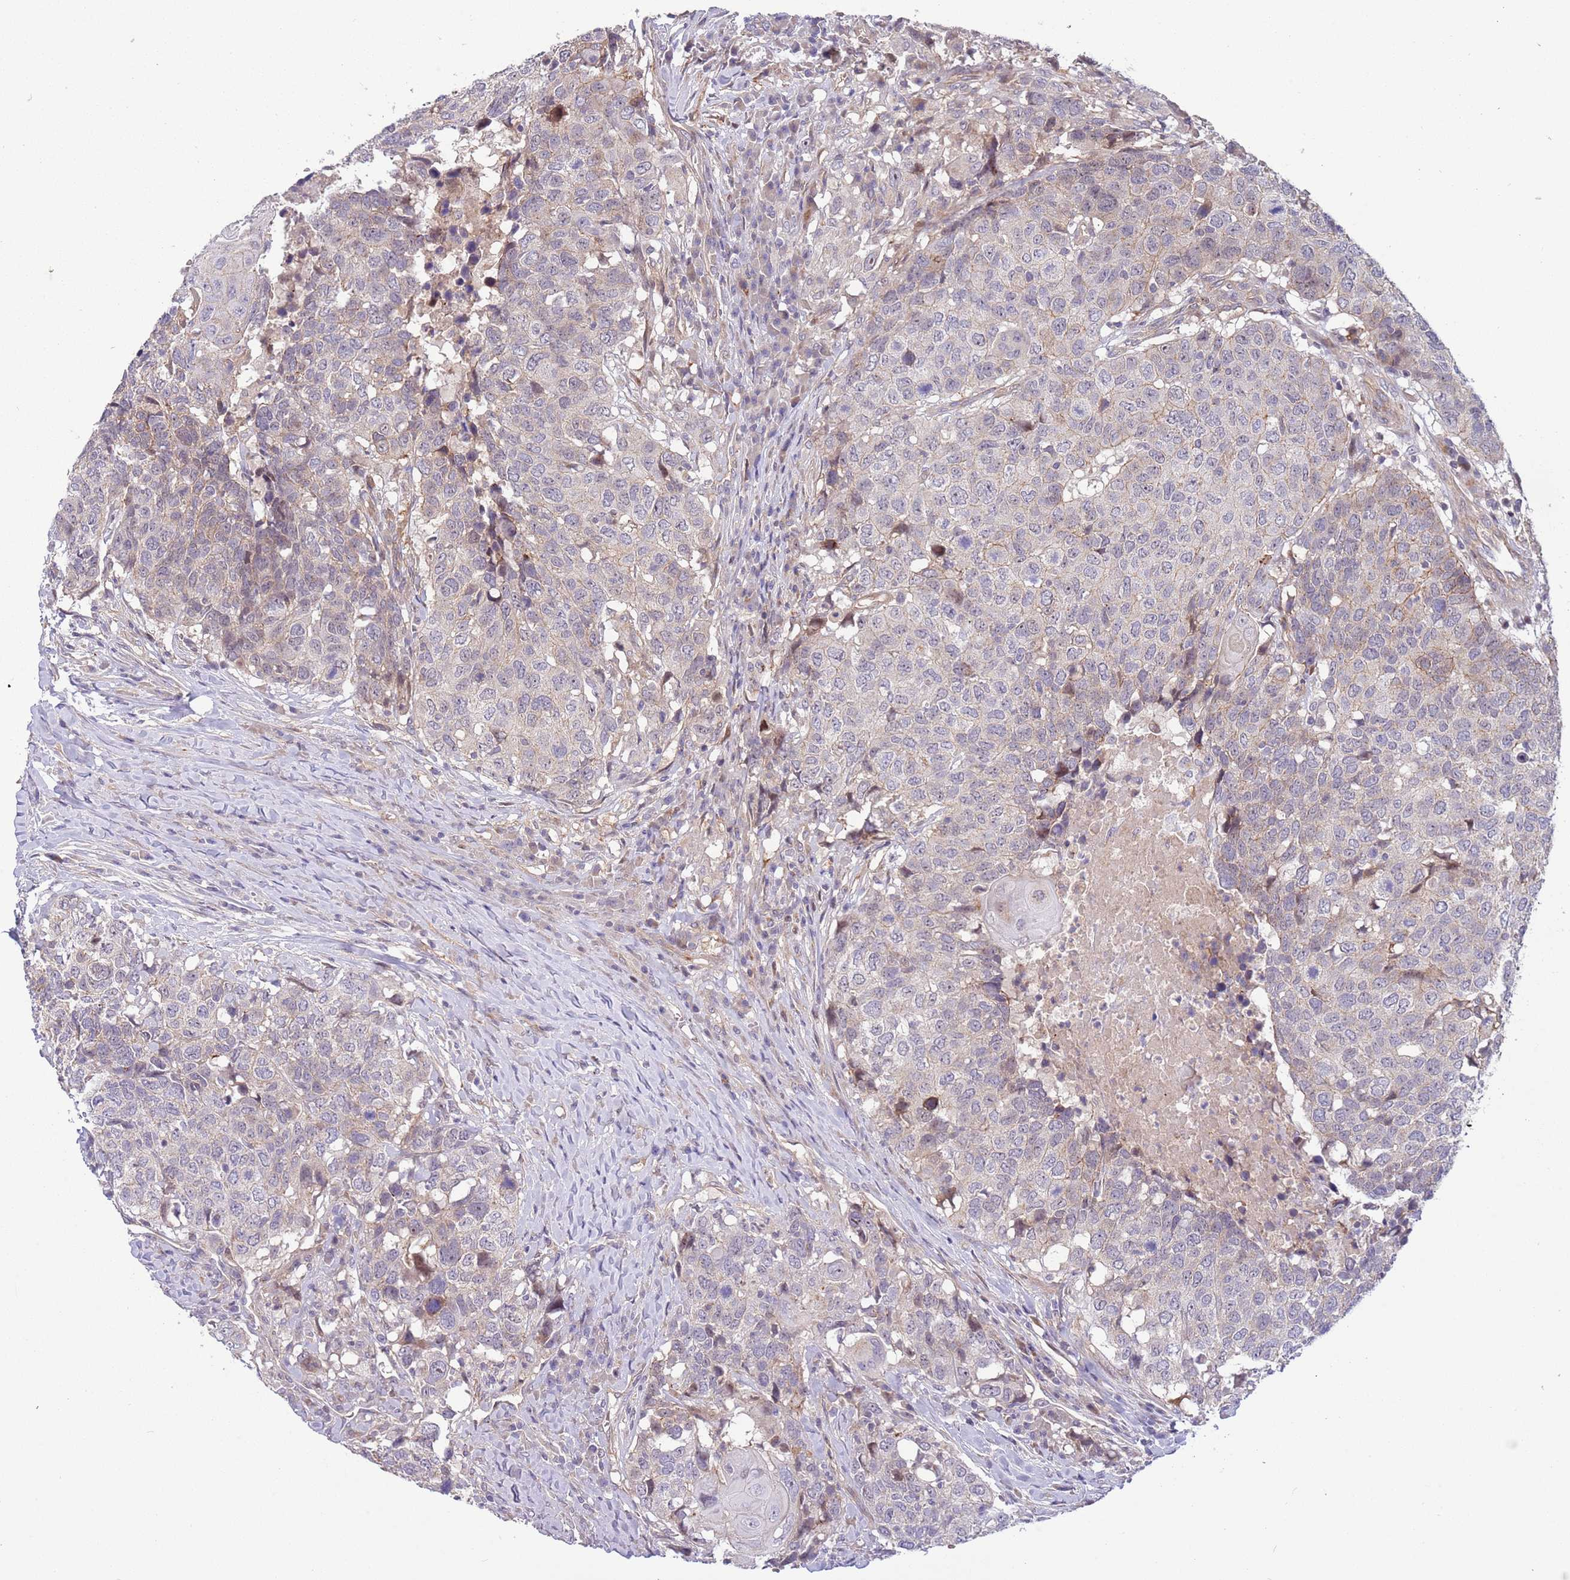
{"staining": {"intensity": "negative", "quantity": "none", "location": "none"}, "tissue": "head and neck cancer", "cell_type": "Tumor cells", "image_type": "cancer", "snomed": [{"axis": "morphology", "description": "Normal tissue, NOS"}, {"axis": "morphology", "description": "Squamous cell carcinoma, NOS"}, {"axis": "topography", "description": "Skeletal muscle"}, {"axis": "topography", "description": "Vascular tissue"}, {"axis": "topography", "description": "Peripheral nerve tissue"}, {"axis": "topography", "description": "Head-Neck"}], "caption": "Histopathology image shows no significant protein staining in tumor cells of head and neck squamous cell carcinoma. (Stains: DAB immunohistochemistry with hematoxylin counter stain, Microscopy: brightfield microscopy at high magnification).", "gene": "ITGB6", "patient": {"sex": "male", "age": 66}}